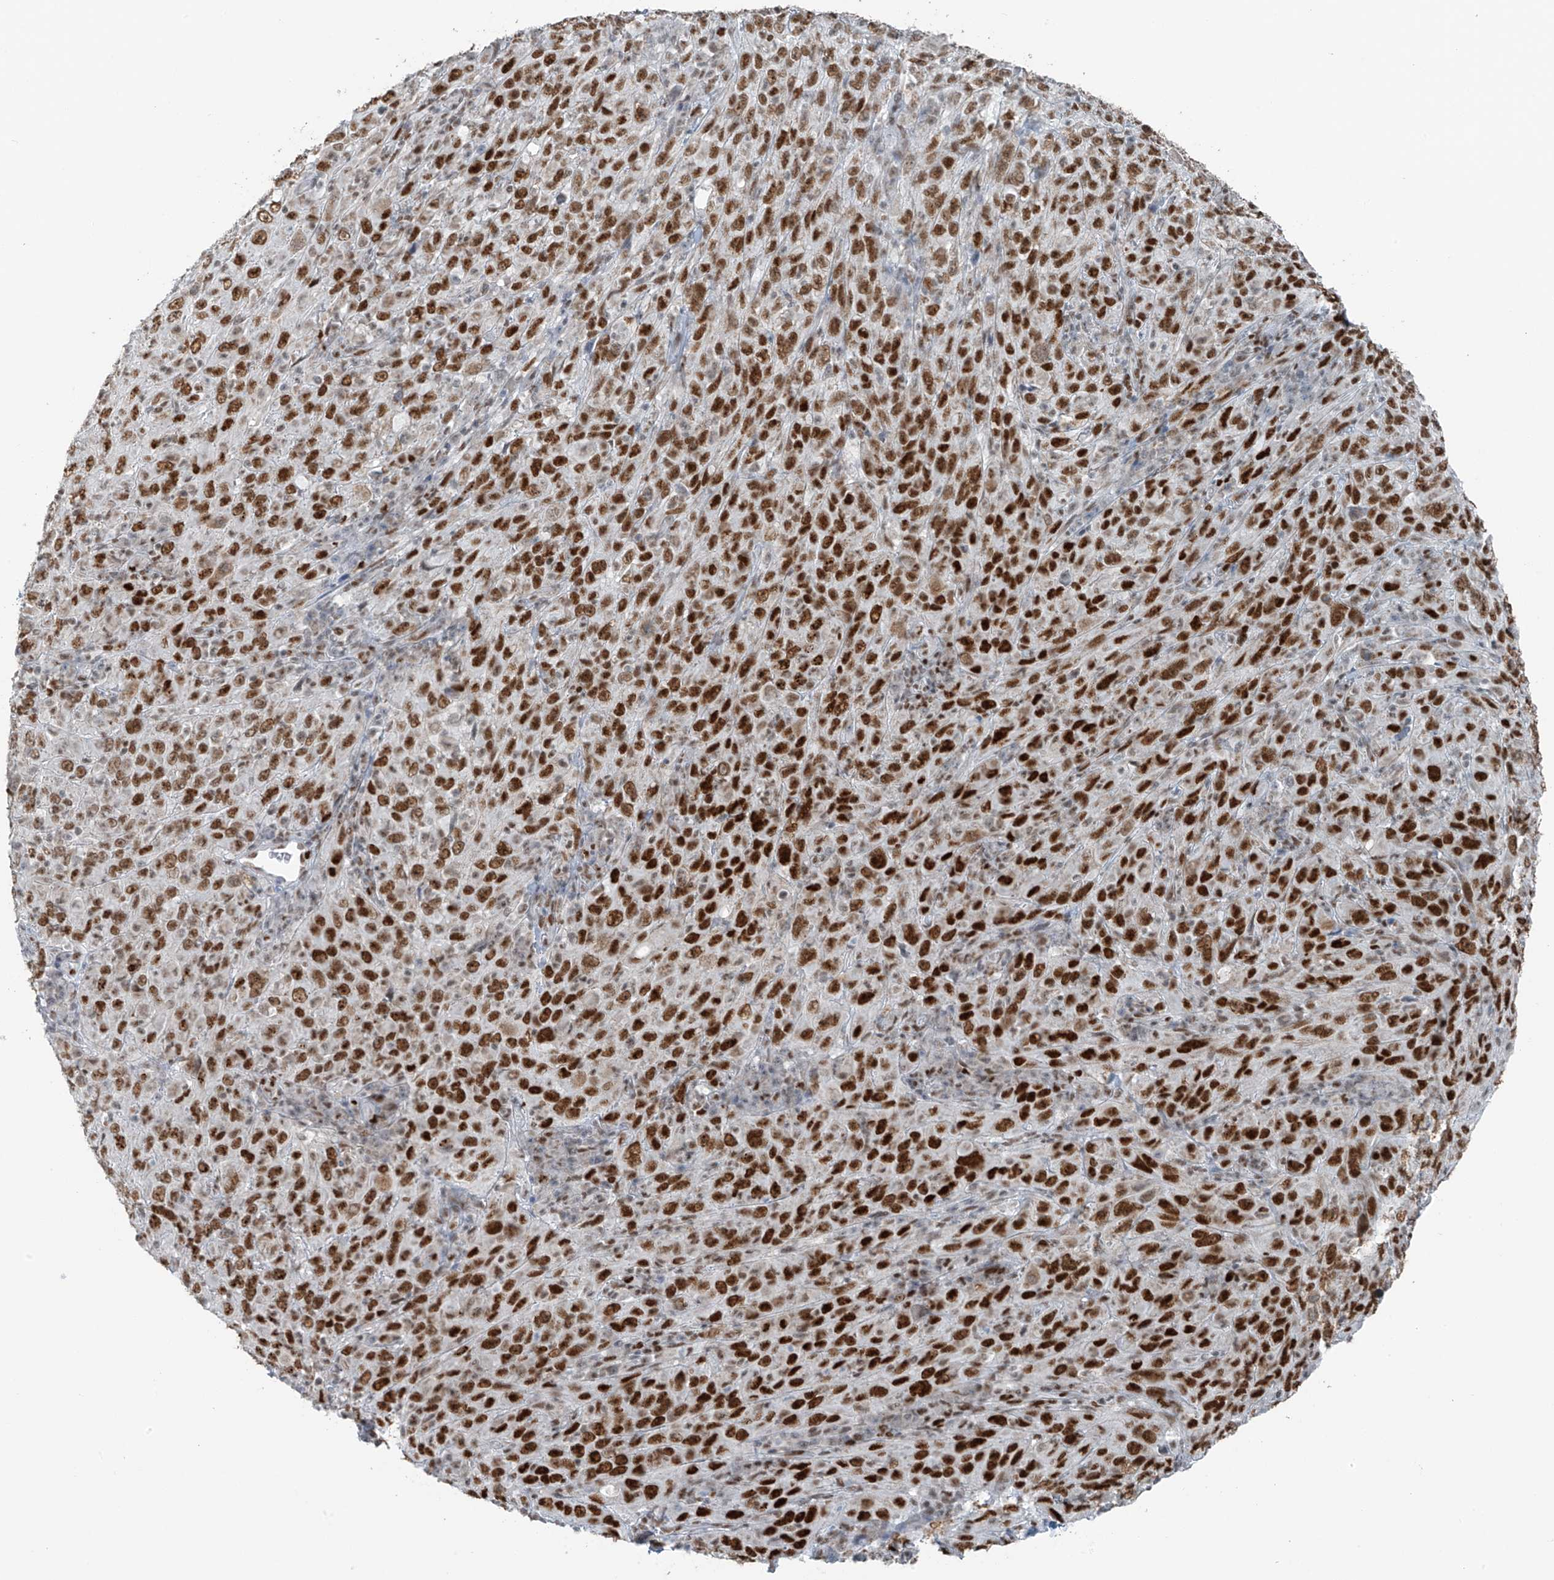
{"staining": {"intensity": "strong", "quantity": ">75%", "location": "nuclear"}, "tissue": "cervical cancer", "cell_type": "Tumor cells", "image_type": "cancer", "snomed": [{"axis": "morphology", "description": "Squamous cell carcinoma, NOS"}, {"axis": "topography", "description": "Cervix"}], "caption": "Tumor cells reveal high levels of strong nuclear staining in approximately >75% of cells in cervical squamous cell carcinoma.", "gene": "WRNIP1", "patient": {"sex": "female", "age": 46}}